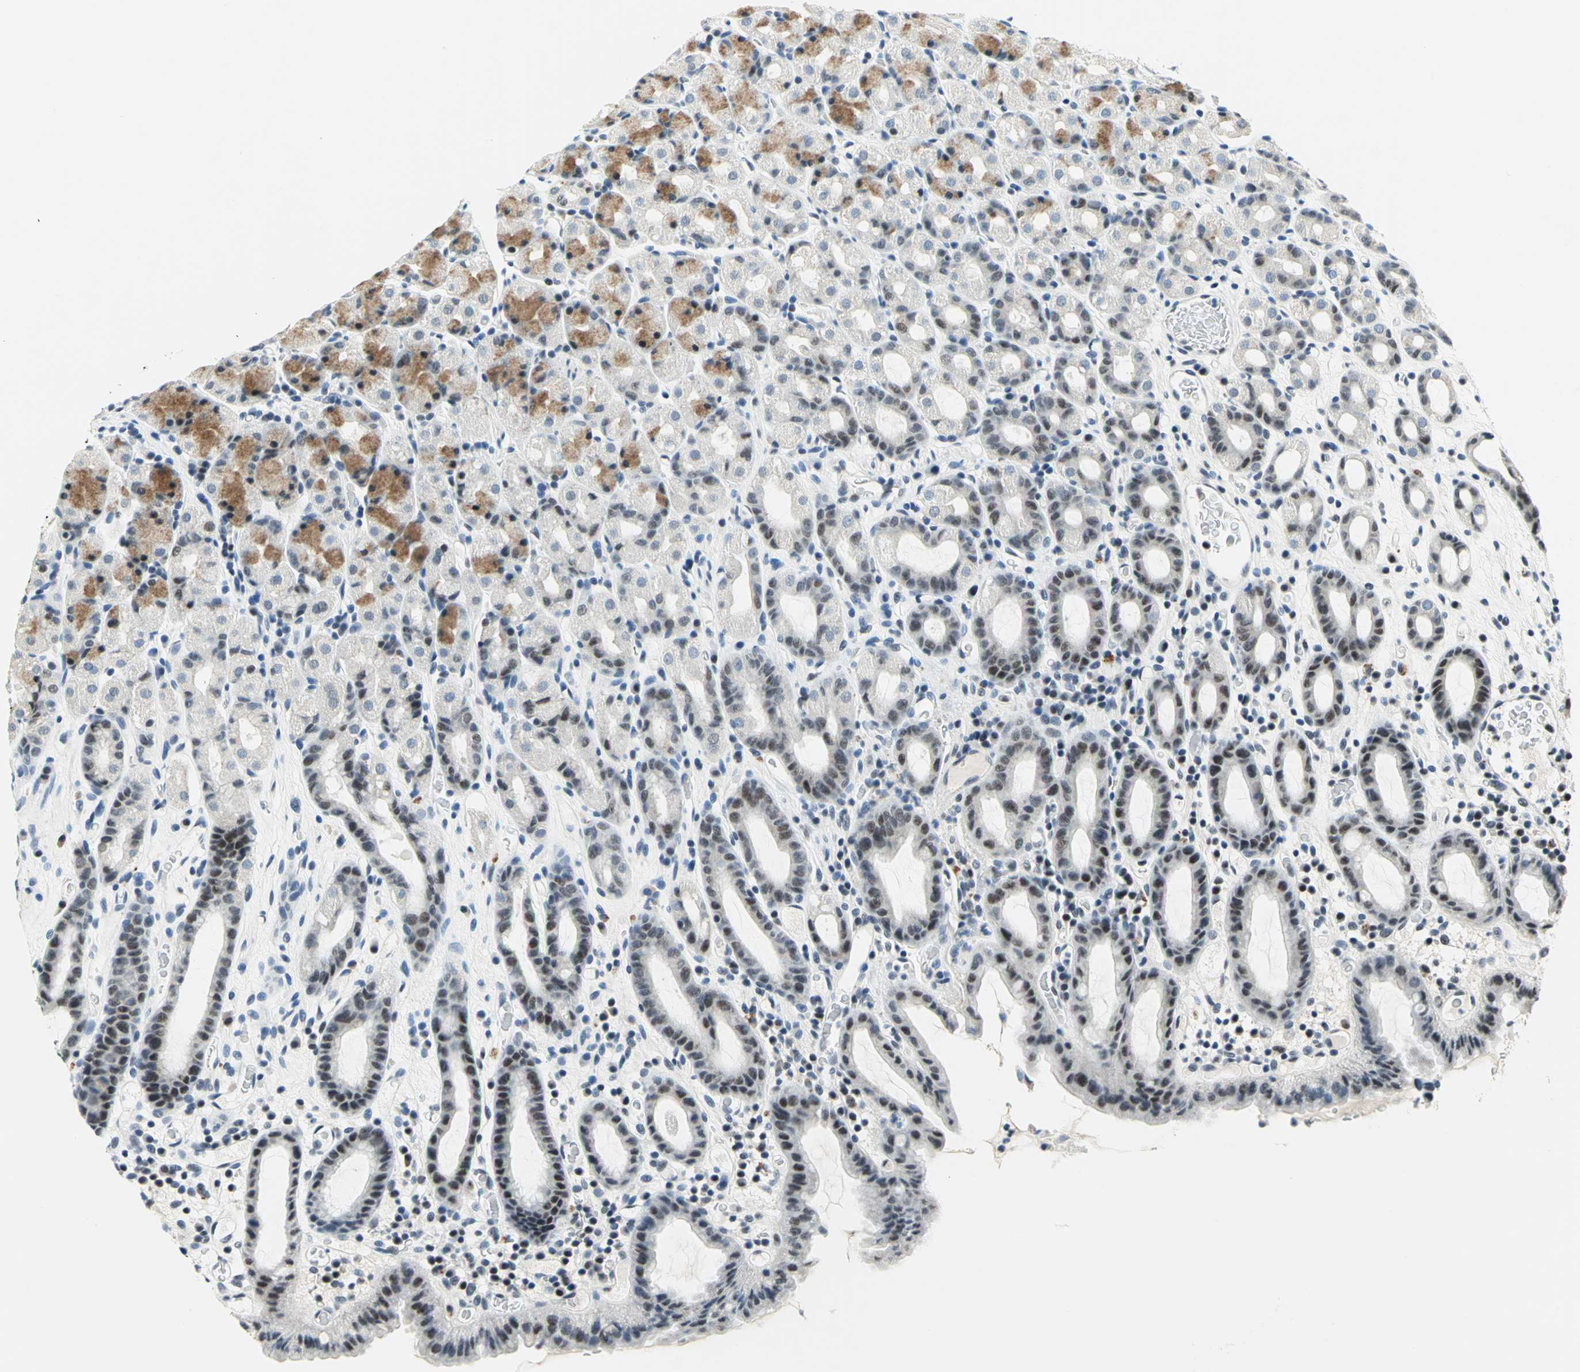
{"staining": {"intensity": "moderate", "quantity": "25%-75%", "location": "cytoplasmic/membranous,nuclear"}, "tissue": "stomach", "cell_type": "Glandular cells", "image_type": "normal", "snomed": [{"axis": "morphology", "description": "Normal tissue, NOS"}, {"axis": "topography", "description": "Stomach, upper"}], "caption": "A medium amount of moderate cytoplasmic/membranous,nuclear expression is appreciated in about 25%-75% of glandular cells in normal stomach.", "gene": "RAD17", "patient": {"sex": "male", "age": 68}}